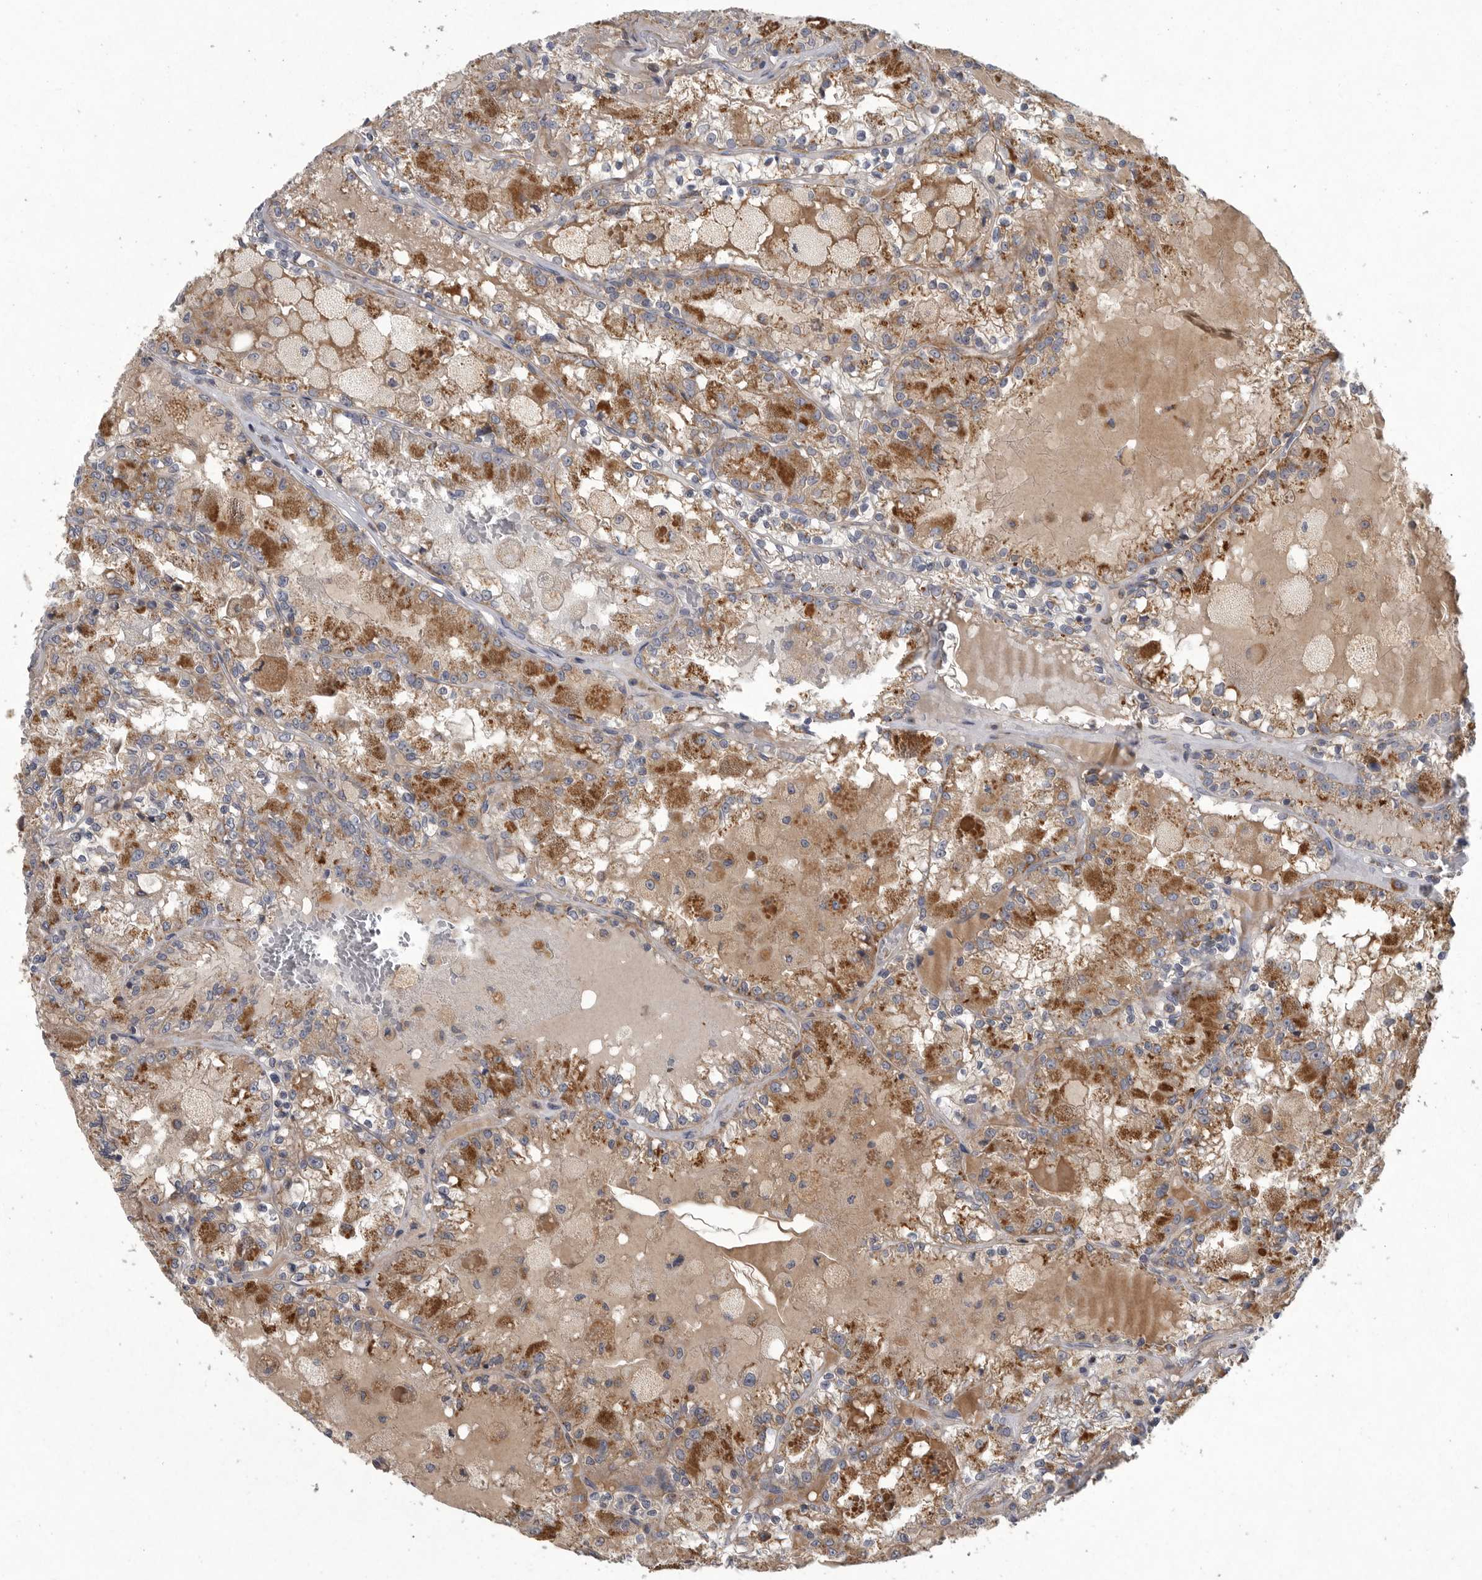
{"staining": {"intensity": "moderate", "quantity": ">75%", "location": "cytoplasmic/membranous"}, "tissue": "renal cancer", "cell_type": "Tumor cells", "image_type": "cancer", "snomed": [{"axis": "morphology", "description": "Adenocarcinoma, NOS"}, {"axis": "topography", "description": "Kidney"}], "caption": "This is an image of immunohistochemistry (IHC) staining of adenocarcinoma (renal), which shows moderate expression in the cytoplasmic/membranous of tumor cells.", "gene": "LAMTOR3", "patient": {"sex": "female", "age": 56}}